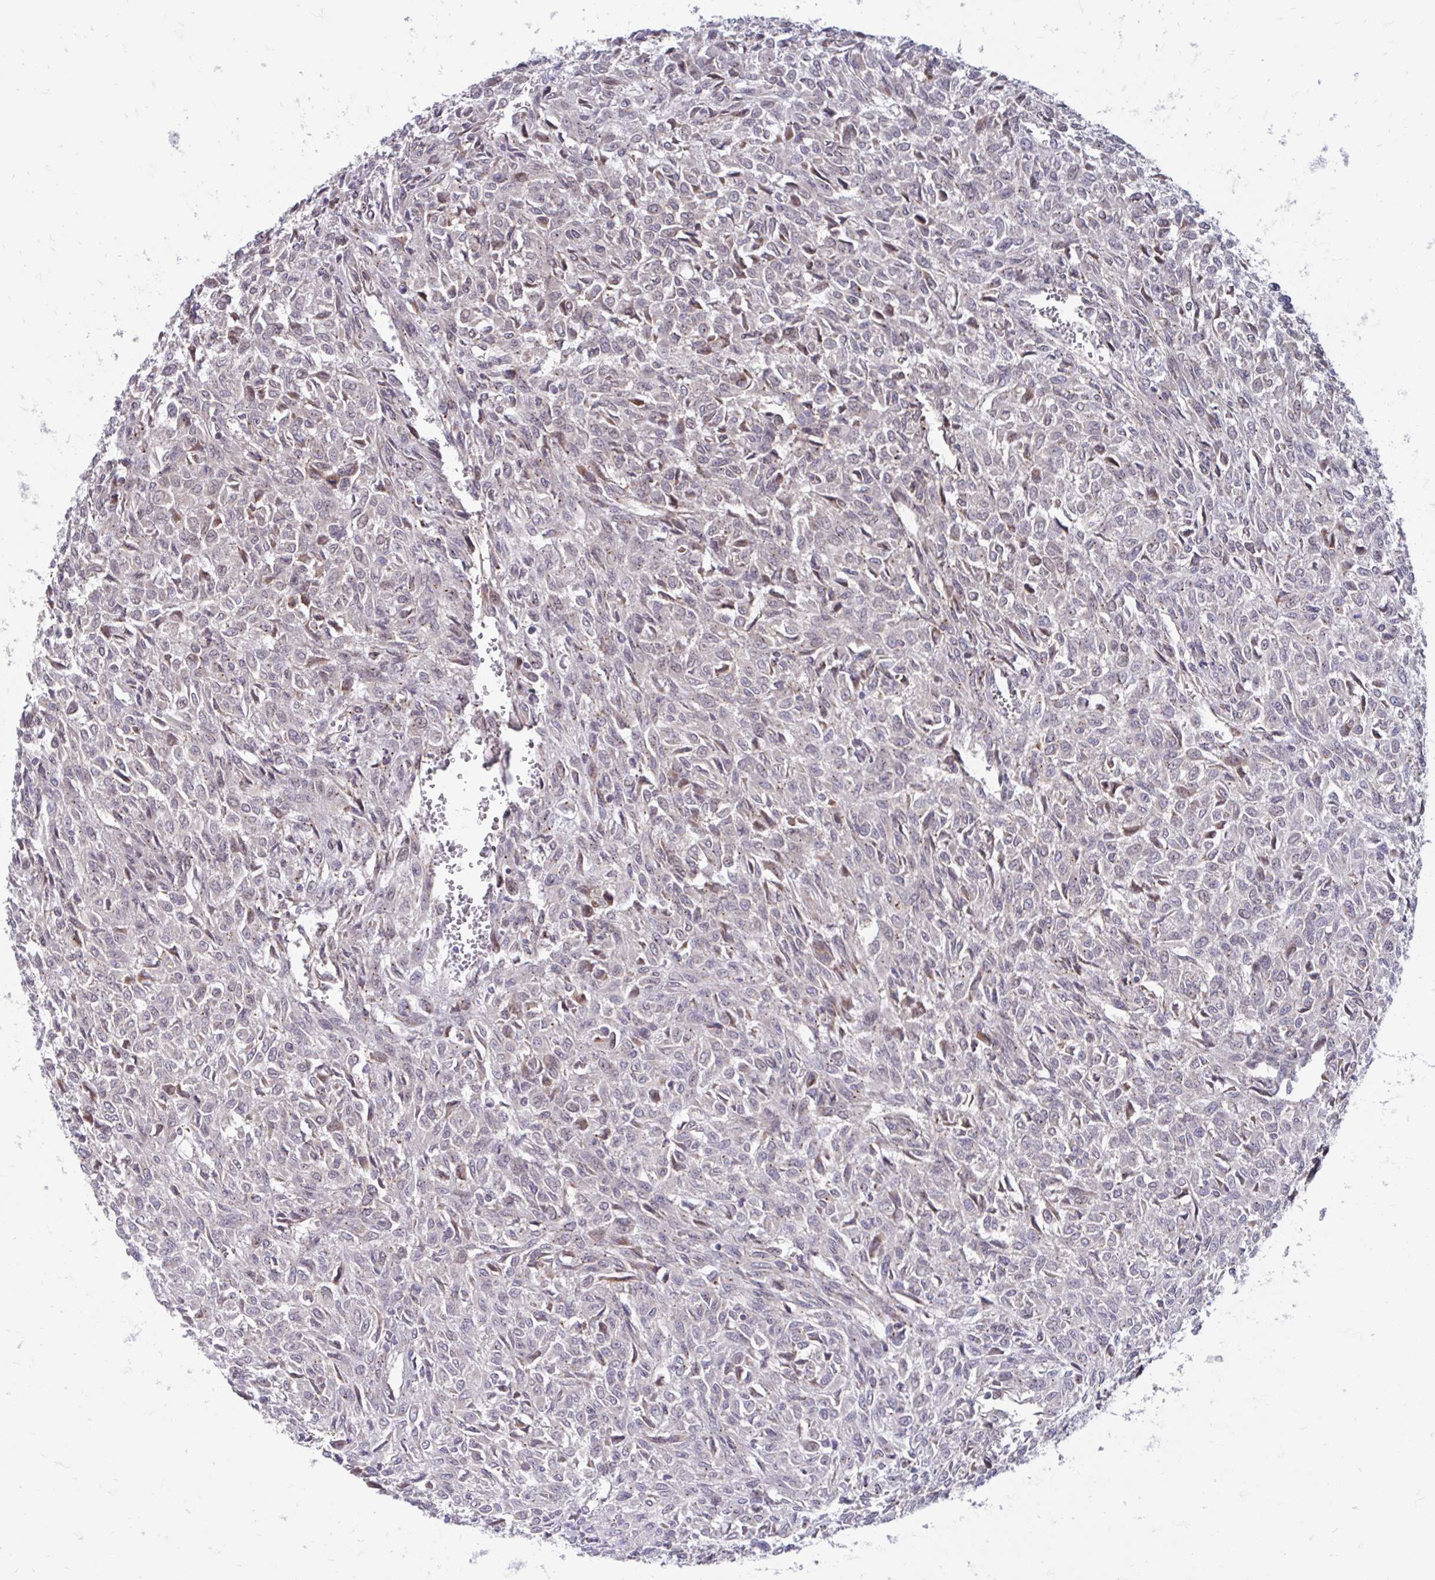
{"staining": {"intensity": "weak", "quantity": "<25%", "location": "nuclear"}, "tissue": "renal cancer", "cell_type": "Tumor cells", "image_type": "cancer", "snomed": [{"axis": "morphology", "description": "Adenocarcinoma, NOS"}, {"axis": "topography", "description": "Kidney"}], "caption": "A photomicrograph of human adenocarcinoma (renal) is negative for staining in tumor cells.", "gene": "ITPR2", "patient": {"sex": "male", "age": 58}}